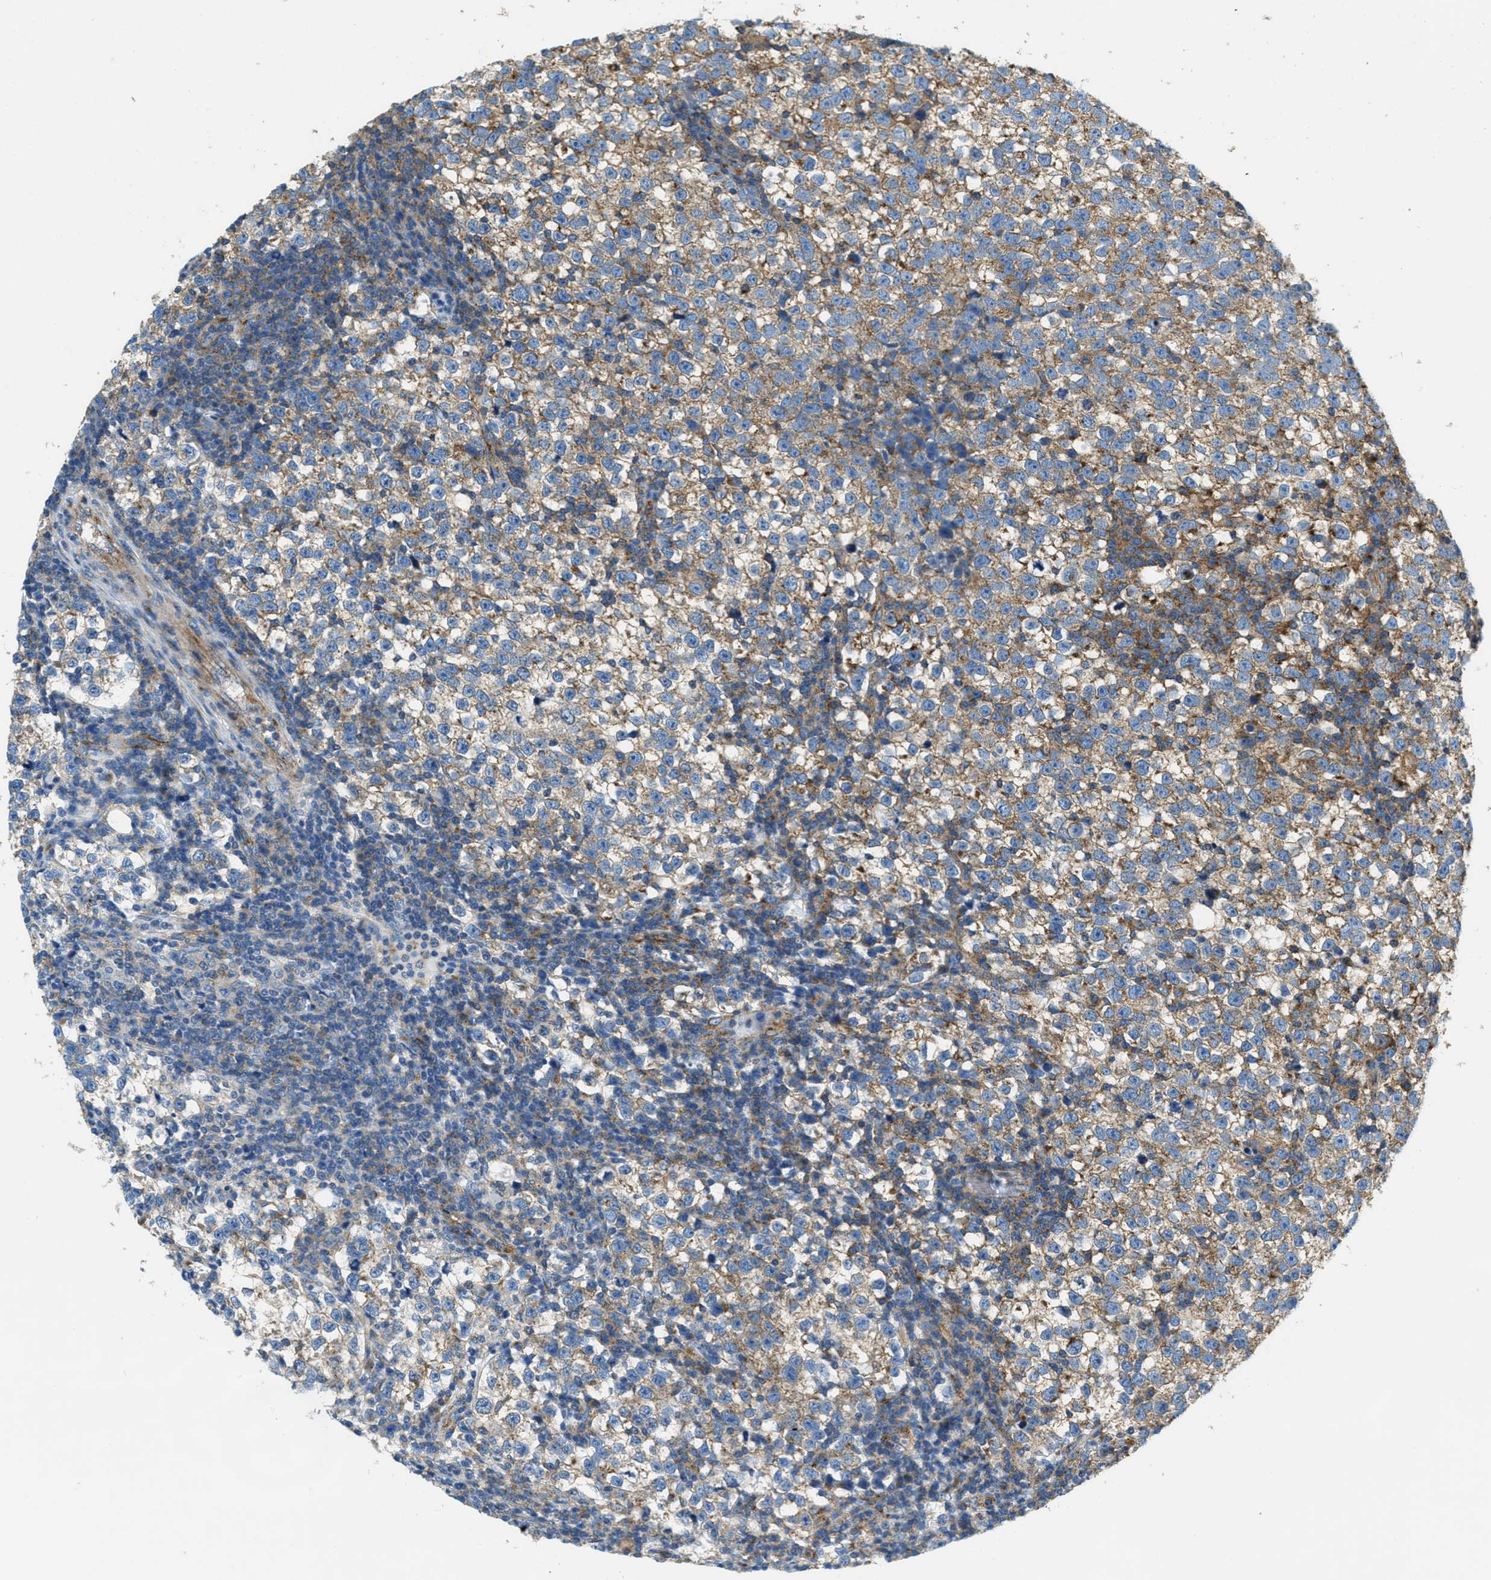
{"staining": {"intensity": "moderate", "quantity": ">75%", "location": "cytoplasmic/membranous"}, "tissue": "testis cancer", "cell_type": "Tumor cells", "image_type": "cancer", "snomed": [{"axis": "morphology", "description": "Normal tissue, NOS"}, {"axis": "morphology", "description": "Seminoma, NOS"}, {"axis": "topography", "description": "Testis"}], "caption": "Immunohistochemistry (IHC) photomicrograph of neoplastic tissue: seminoma (testis) stained using immunohistochemistry (IHC) displays medium levels of moderate protein expression localized specifically in the cytoplasmic/membranous of tumor cells, appearing as a cytoplasmic/membranous brown color.", "gene": "AP2B1", "patient": {"sex": "male", "age": 43}}